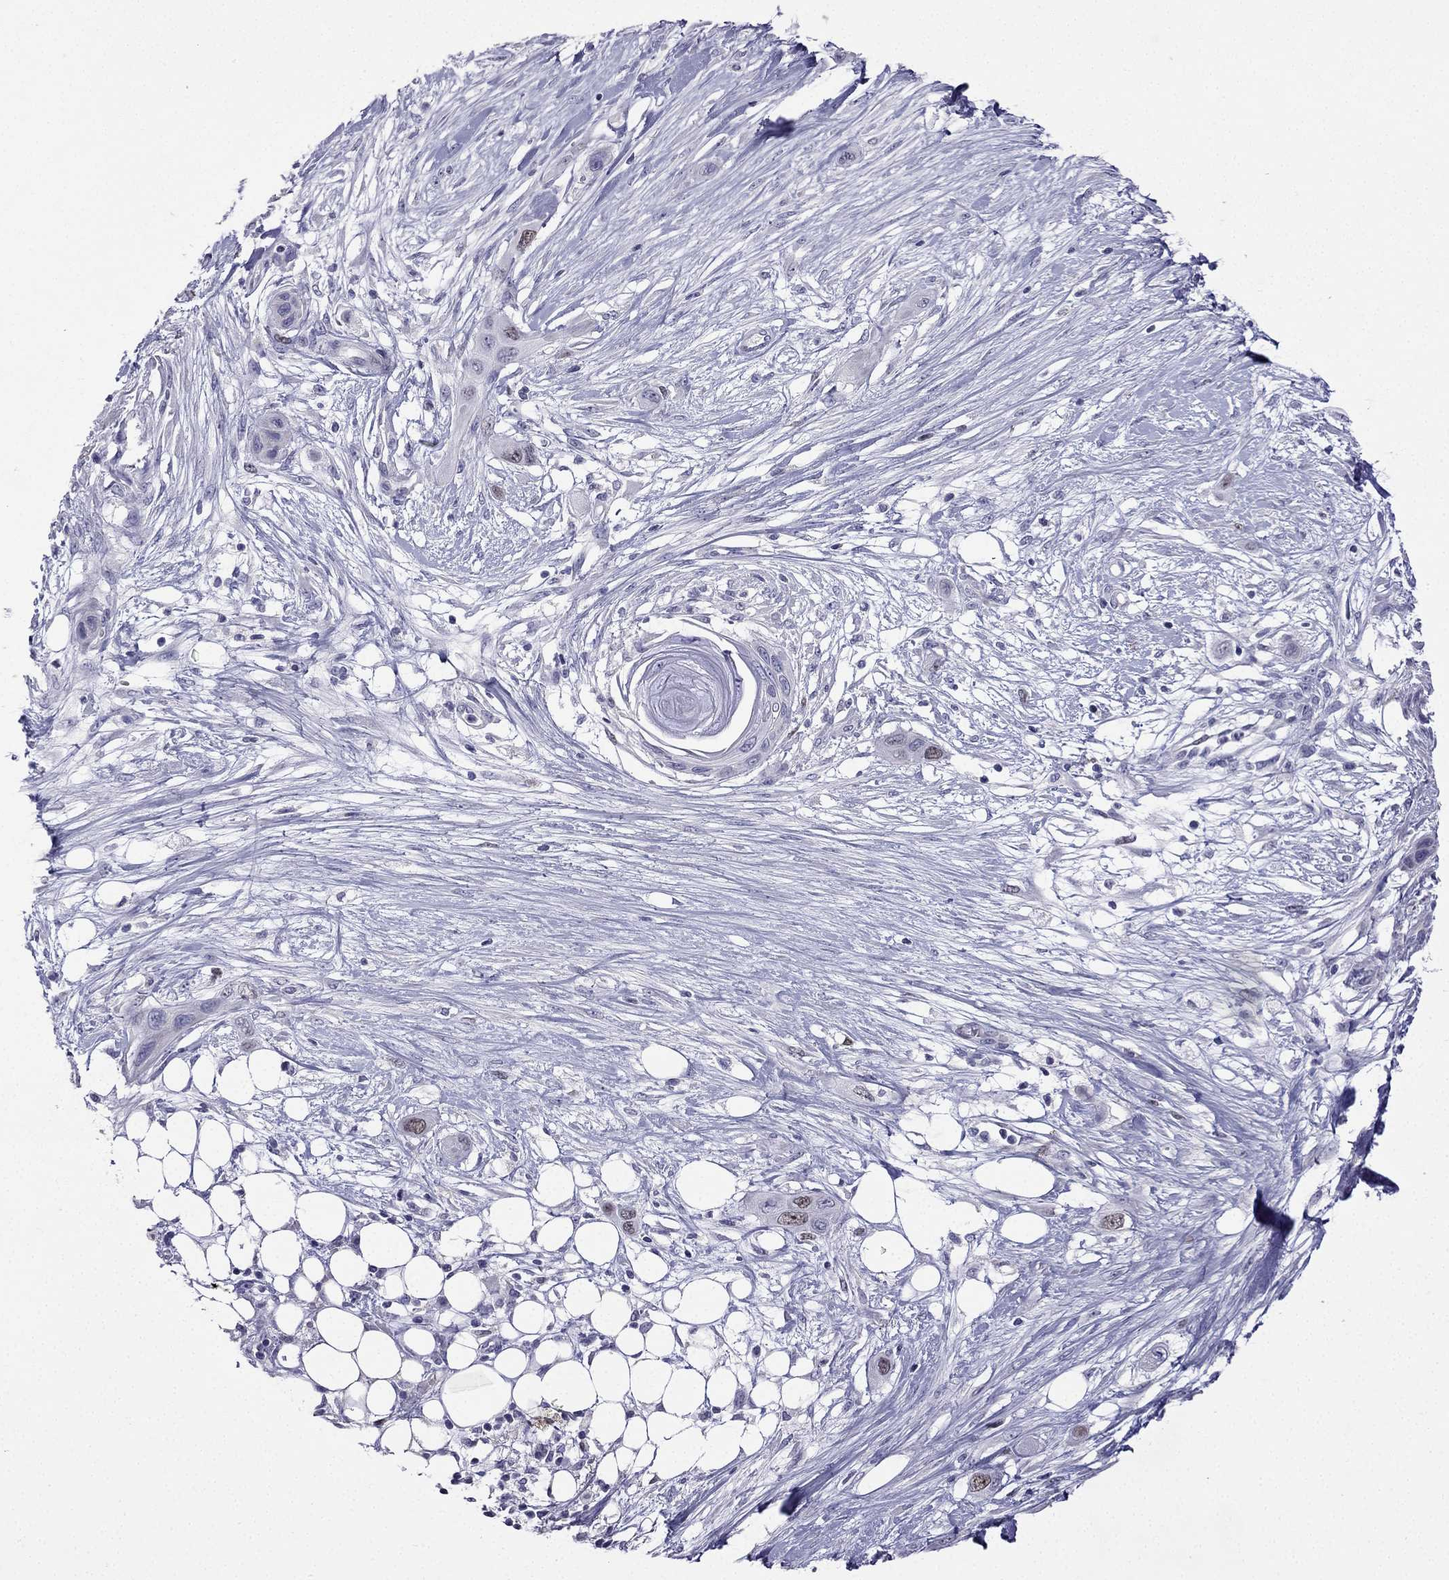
{"staining": {"intensity": "weak", "quantity": "25%-75%", "location": "nuclear"}, "tissue": "skin cancer", "cell_type": "Tumor cells", "image_type": "cancer", "snomed": [{"axis": "morphology", "description": "Squamous cell carcinoma, NOS"}, {"axis": "topography", "description": "Skin"}], "caption": "High-power microscopy captured an immunohistochemistry histopathology image of skin squamous cell carcinoma, revealing weak nuclear positivity in approximately 25%-75% of tumor cells. The staining was performed using DAB (3,3'-diaminobenzidine), with brown indicating positive protein expression. Nuclei are stained blue with hematoxylin.", "gene": "UHRF1", "patient": {"sex": "male", "age": 79}}